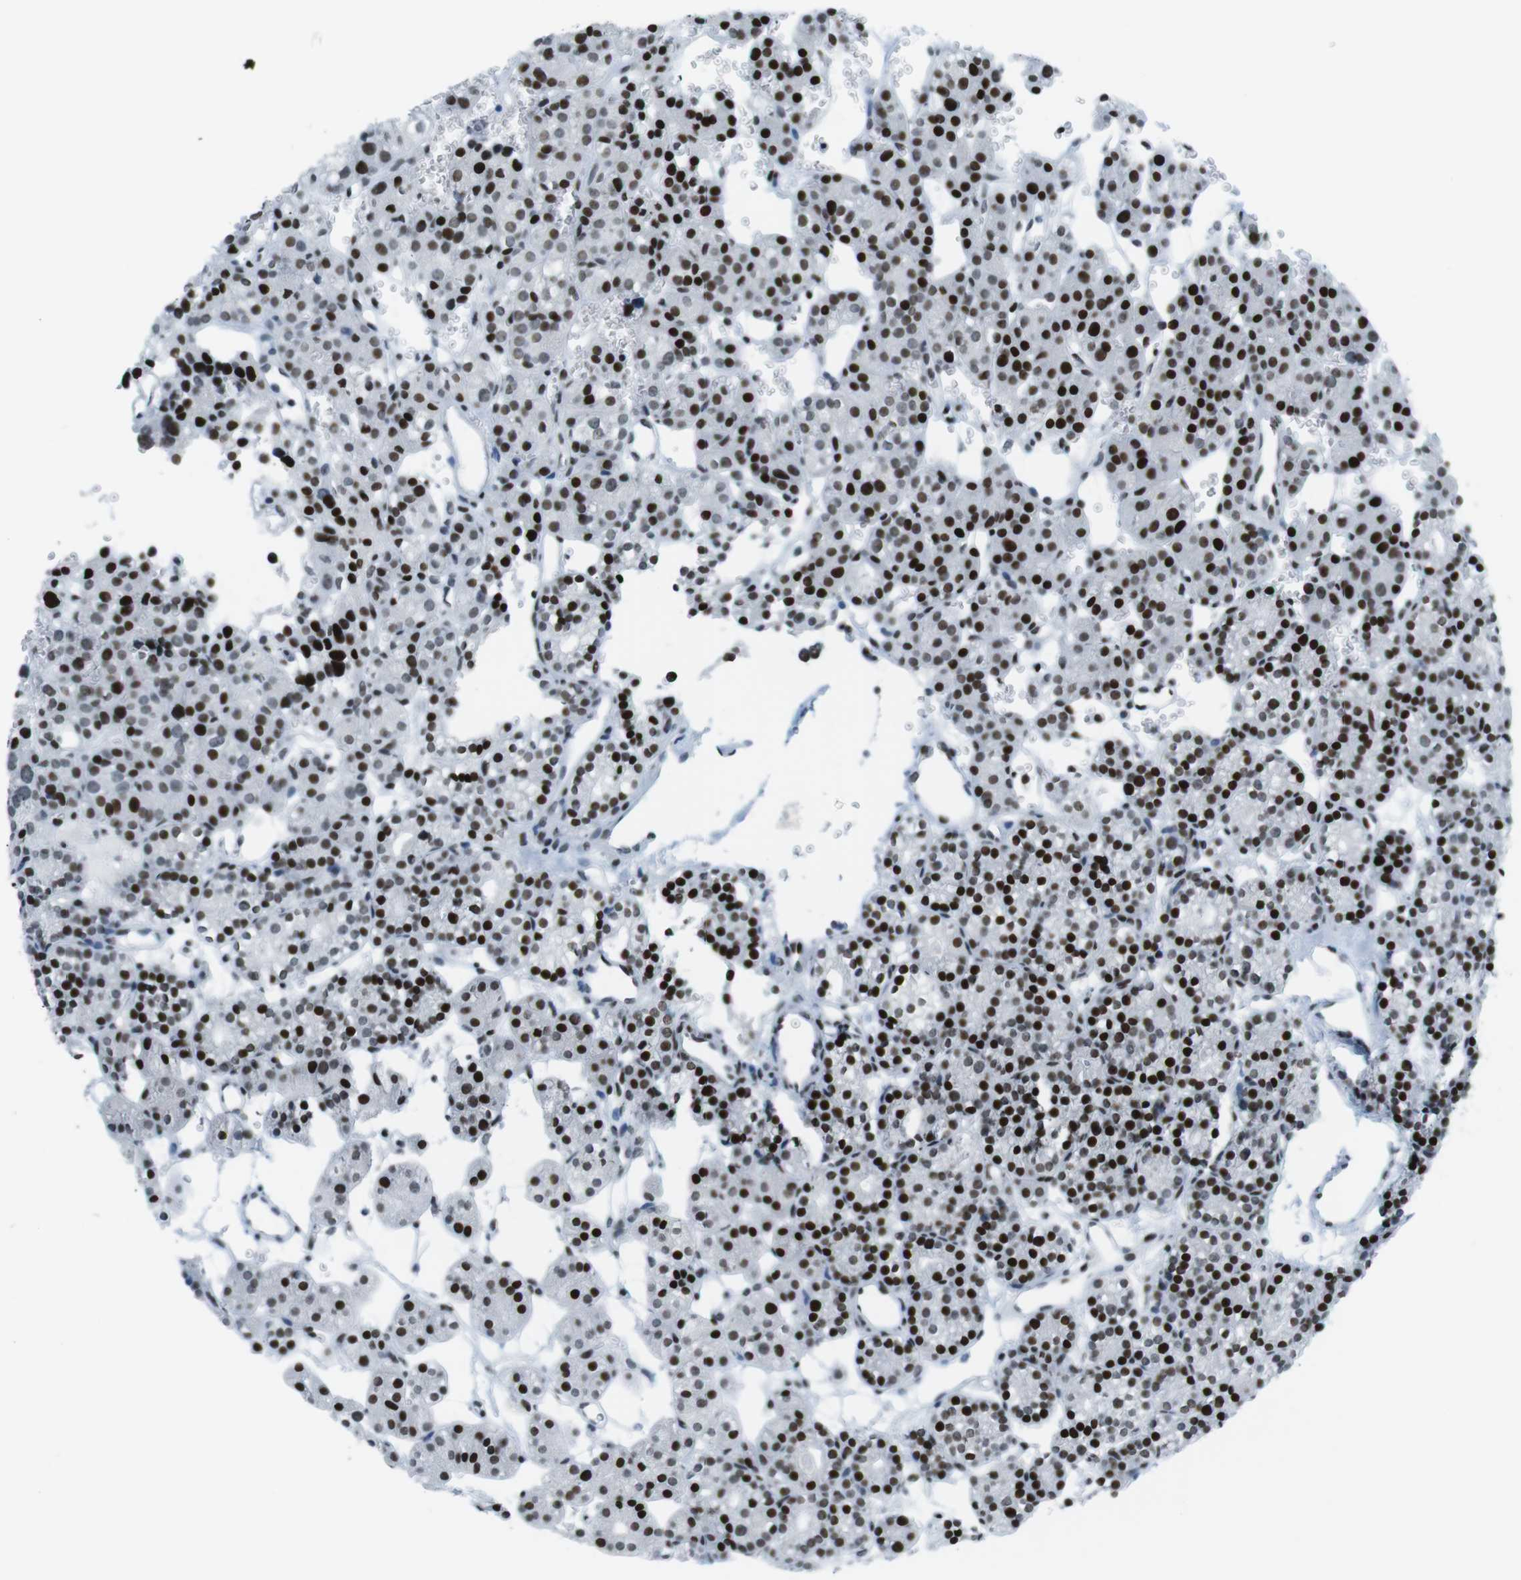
{"staining": {"intensity": "strong", "quantity": ">75%", "location": "nuclear"}, "tissue": "parathyroid gland", "cell_type": "Glandular cells", "image_type": "normal", "snomed": [{"axis": "morphology", "description": "Normal tissue, NOS"}, {"axis": "topography", "description": "Parathyroid gland"}], "caption": "Immunohistochemical staining of normal human parathyroid gland reveals high levels of strong nuclear positivity in about >75% of glandular cells. The staining is performed using DAB (3,3'-diaminobenzidine) brown chromogen to label protein expression. The nuclei are counter-stained blue using hematoxylin.", "gene": "CITED2", "patient": {"sex": "female", "age": 64}}